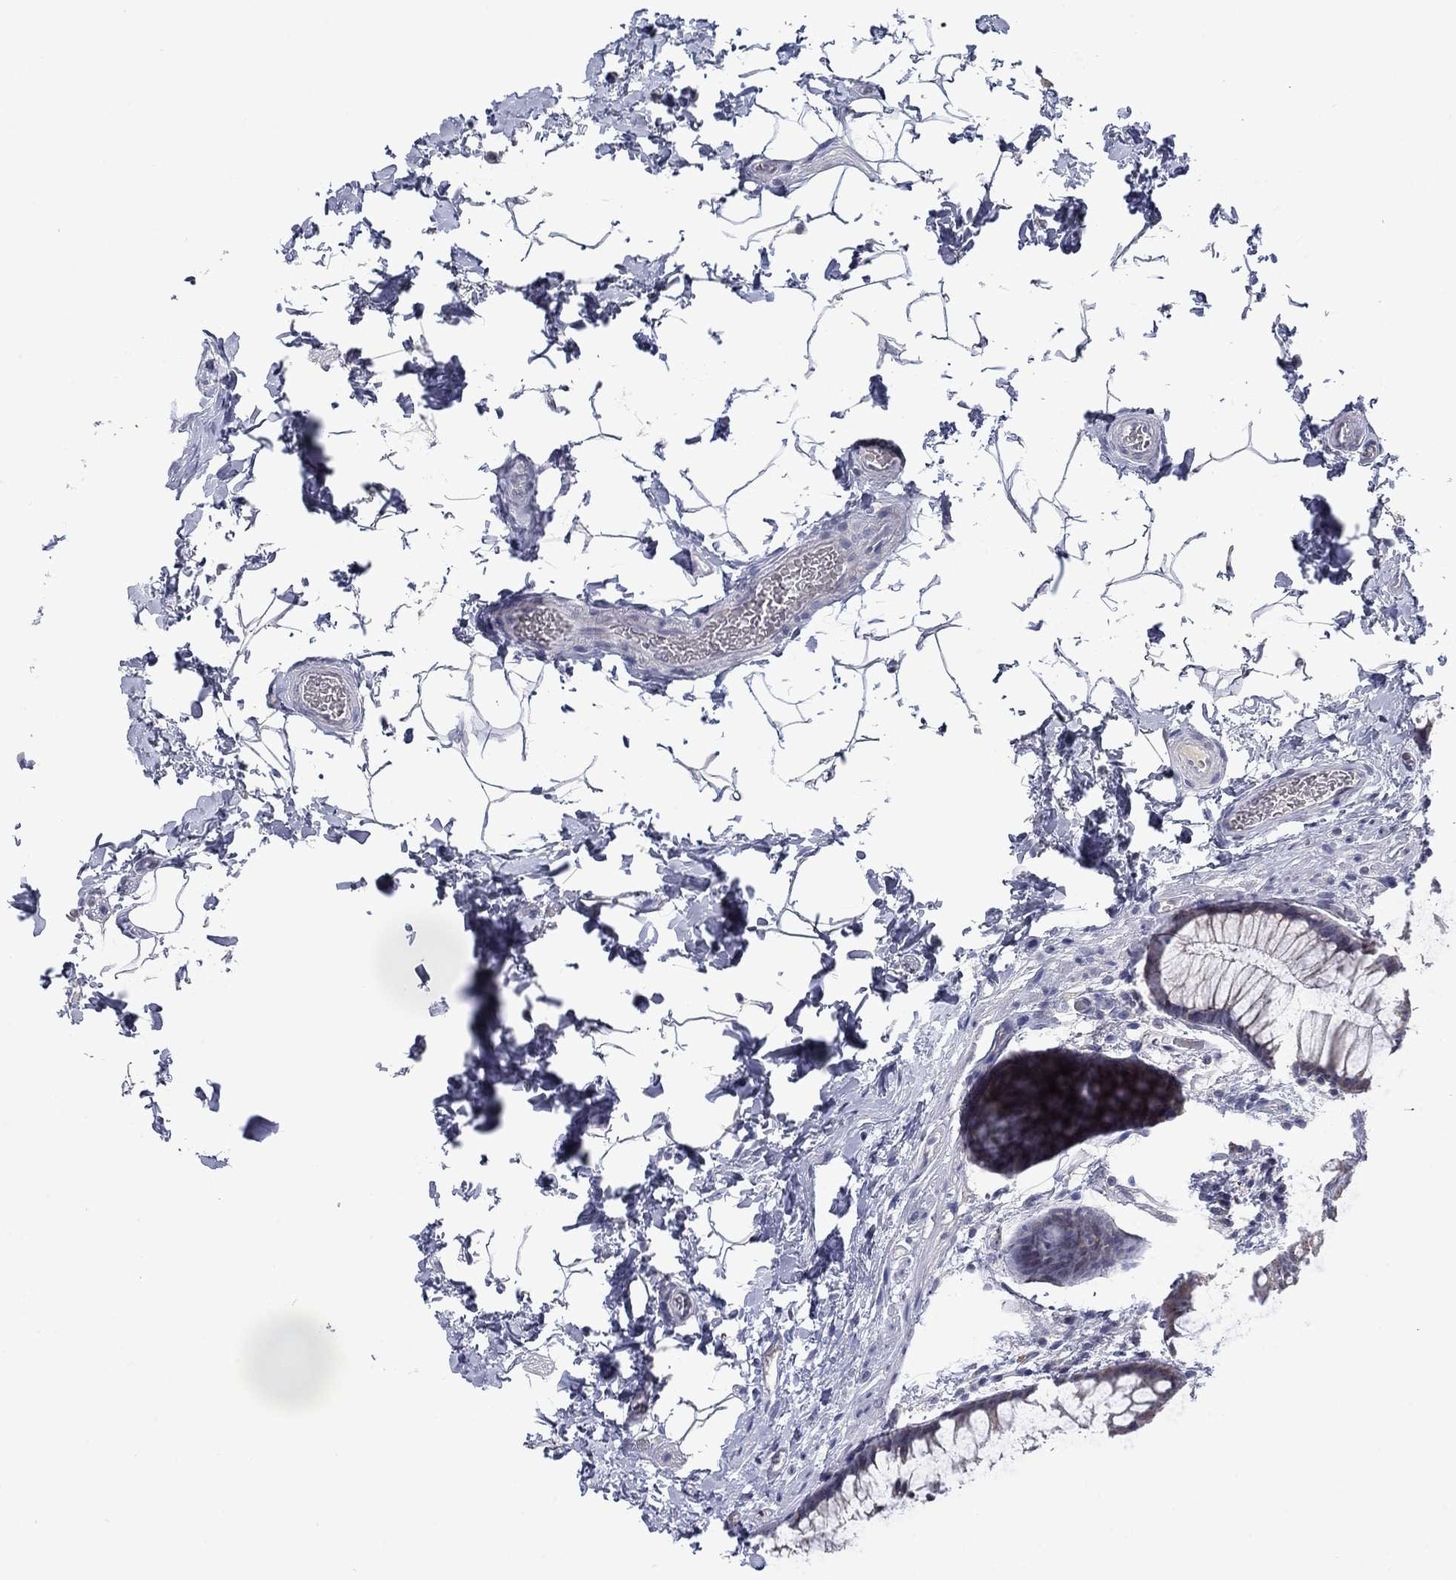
{"staining": {"intensity": "moderate", "quantity": "25%-75%", "location": "cytoplasmic/membranous"}, "tissue": "rectum", "cell_type": "Glandular cells", "image_type": "normal", "snomed": [{"axis": "morphology", "description": "Normal tissue, NOS"}, {"axis": "topography", "description": "Rectum"}], "caption": "Immunohistochemical staining of unremarkable human rectum reveals medium levels of moderate cytoplasmic/membranous positivity in approximately 25%-75% of glandular cells. Immunohistochemistry stains the protein in brown and the nuclei are stained blue.", "gene": "KCNJ16", "patient": {"sex": "female", "age": 62}}